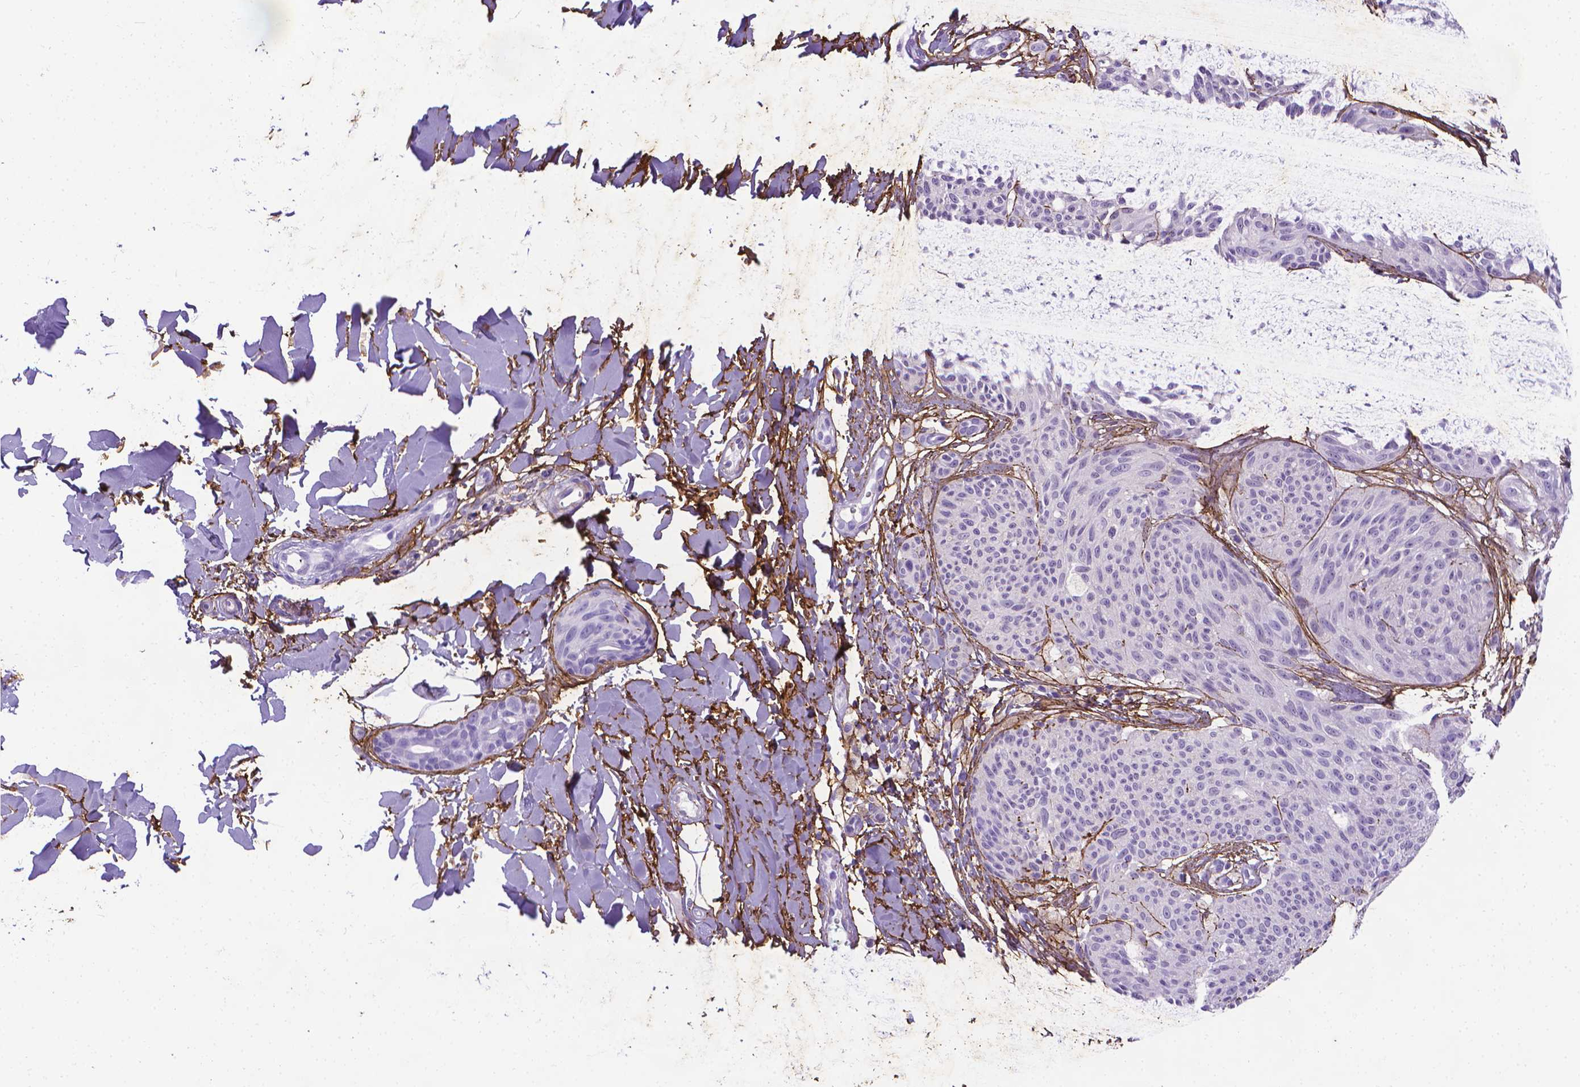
{"staining": {"intensity": "negative", "quantity": "none", "location": "none"}, "tissue": "melanoma", "cell_type": "Tumor cells", "image_type": "cancer", "snomed": [{"axis": "morphology", "description": "Malignant melanoma, NOS"}, {"axis": "topography", "description": "Skin"}], "caption": "This image is of malignant melanoma stained with immunohistochemistry to label a protein in brown with the nuclei are counter-stained blue. There is no expression in tumor cells. (DAB IHC visualized using brightfield microscopy, high magnification).", "gene": "MFAP2", "patient": {"sex": "female", "age": 87}}